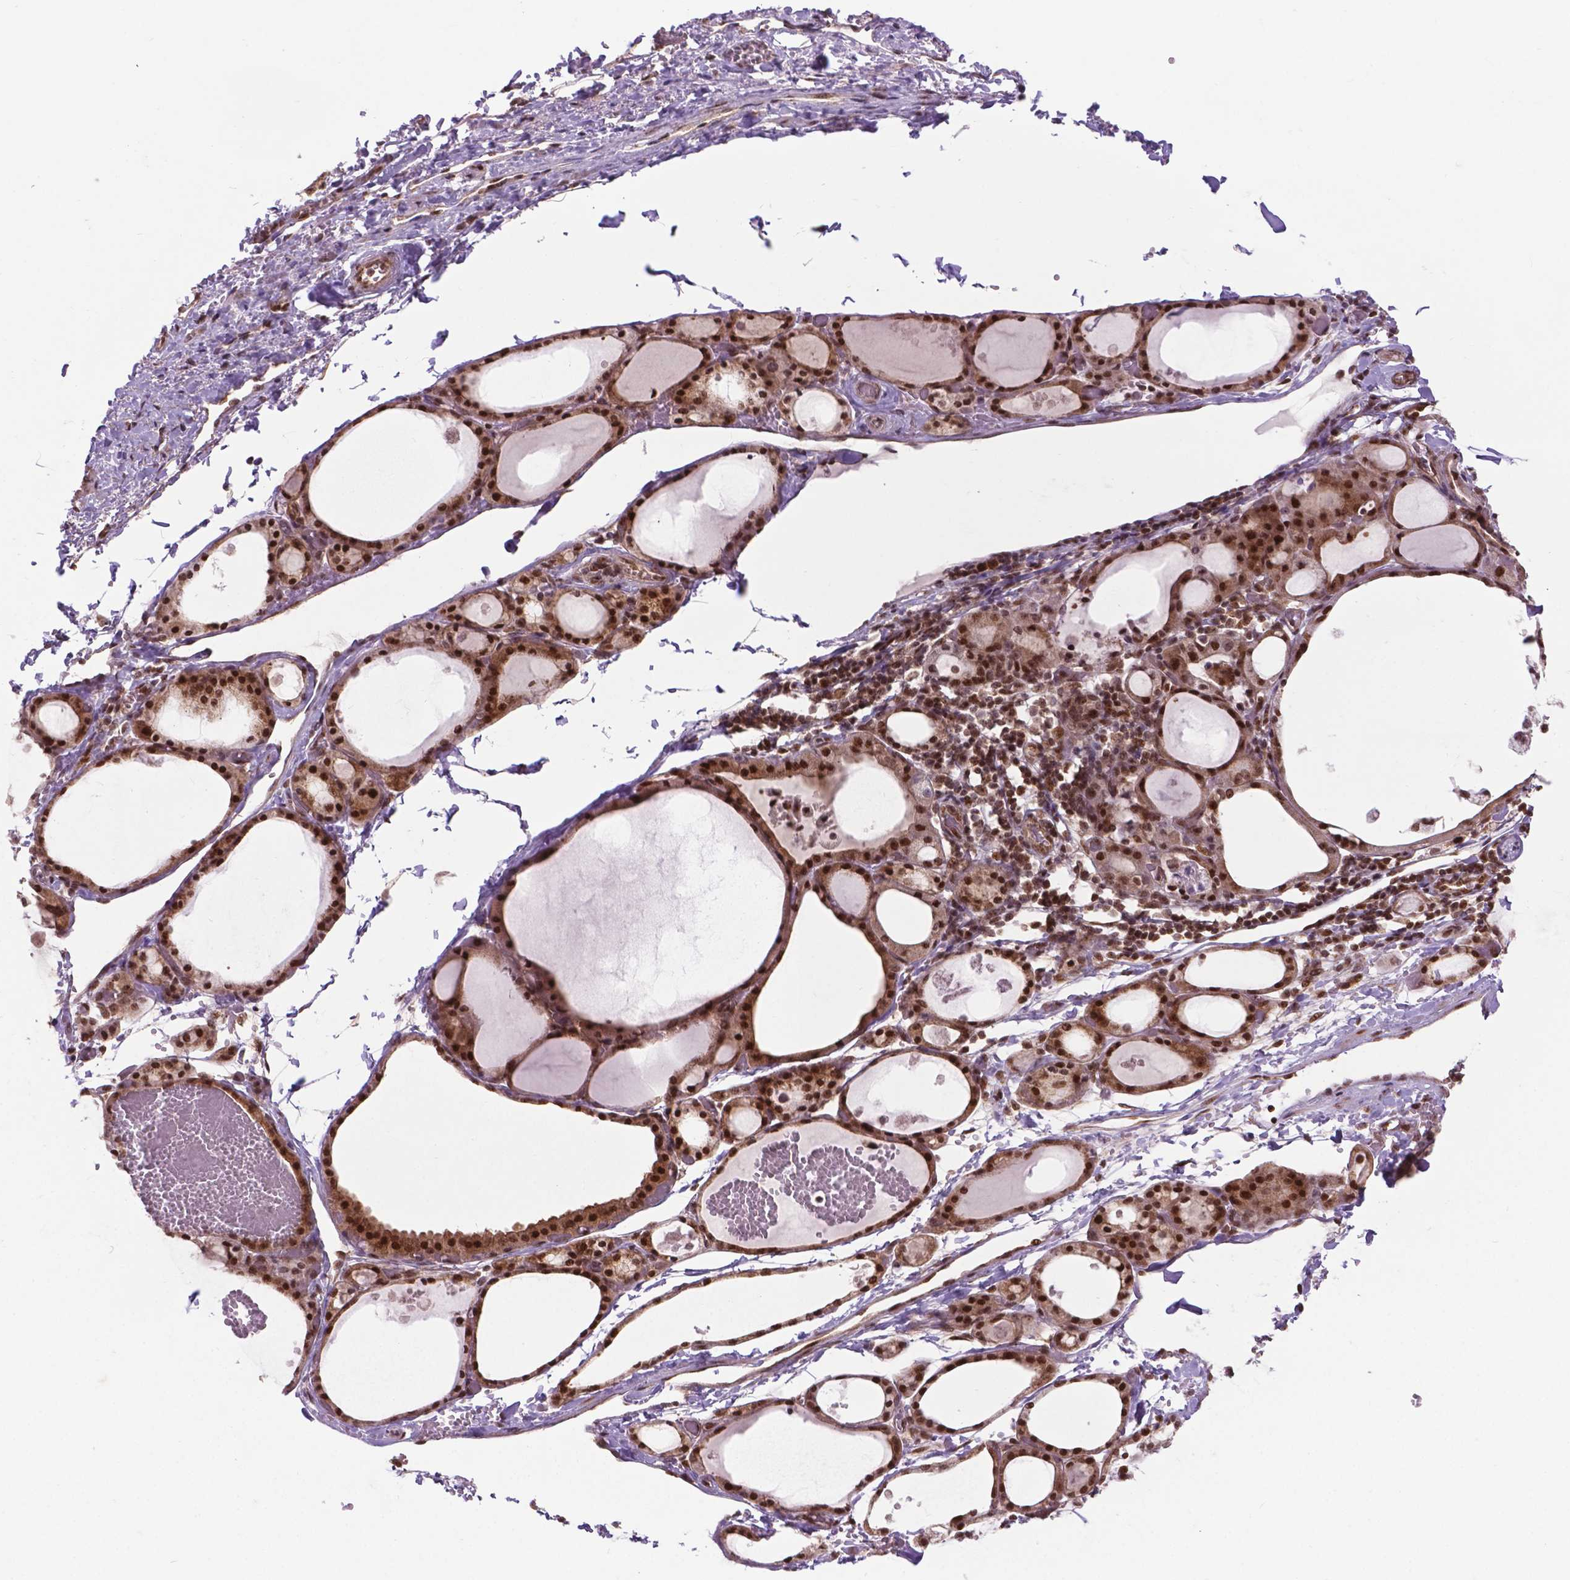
{"staining": {"intensity": "strong", "quantity": ">75%", "location": "nuclear"}, "tissue": "thyroid gland", "cell_type": "Glandular cells", "image_type": "normal", "snomed": [{"axis": "morphology", "description": "Normal tissue, NOS"}, {"axis": "topography", "description": "Thyroid gland"}], "caption": "Immunohistochemistry (IHC) image of unremarkable human thyroid gland stained for a protein (brown), which shows high levels of strong nuclear staining in approximately >75% of glandular cells.", "gene": "CSNK2A1", "patient": {"sex": "male", "age": 68}}